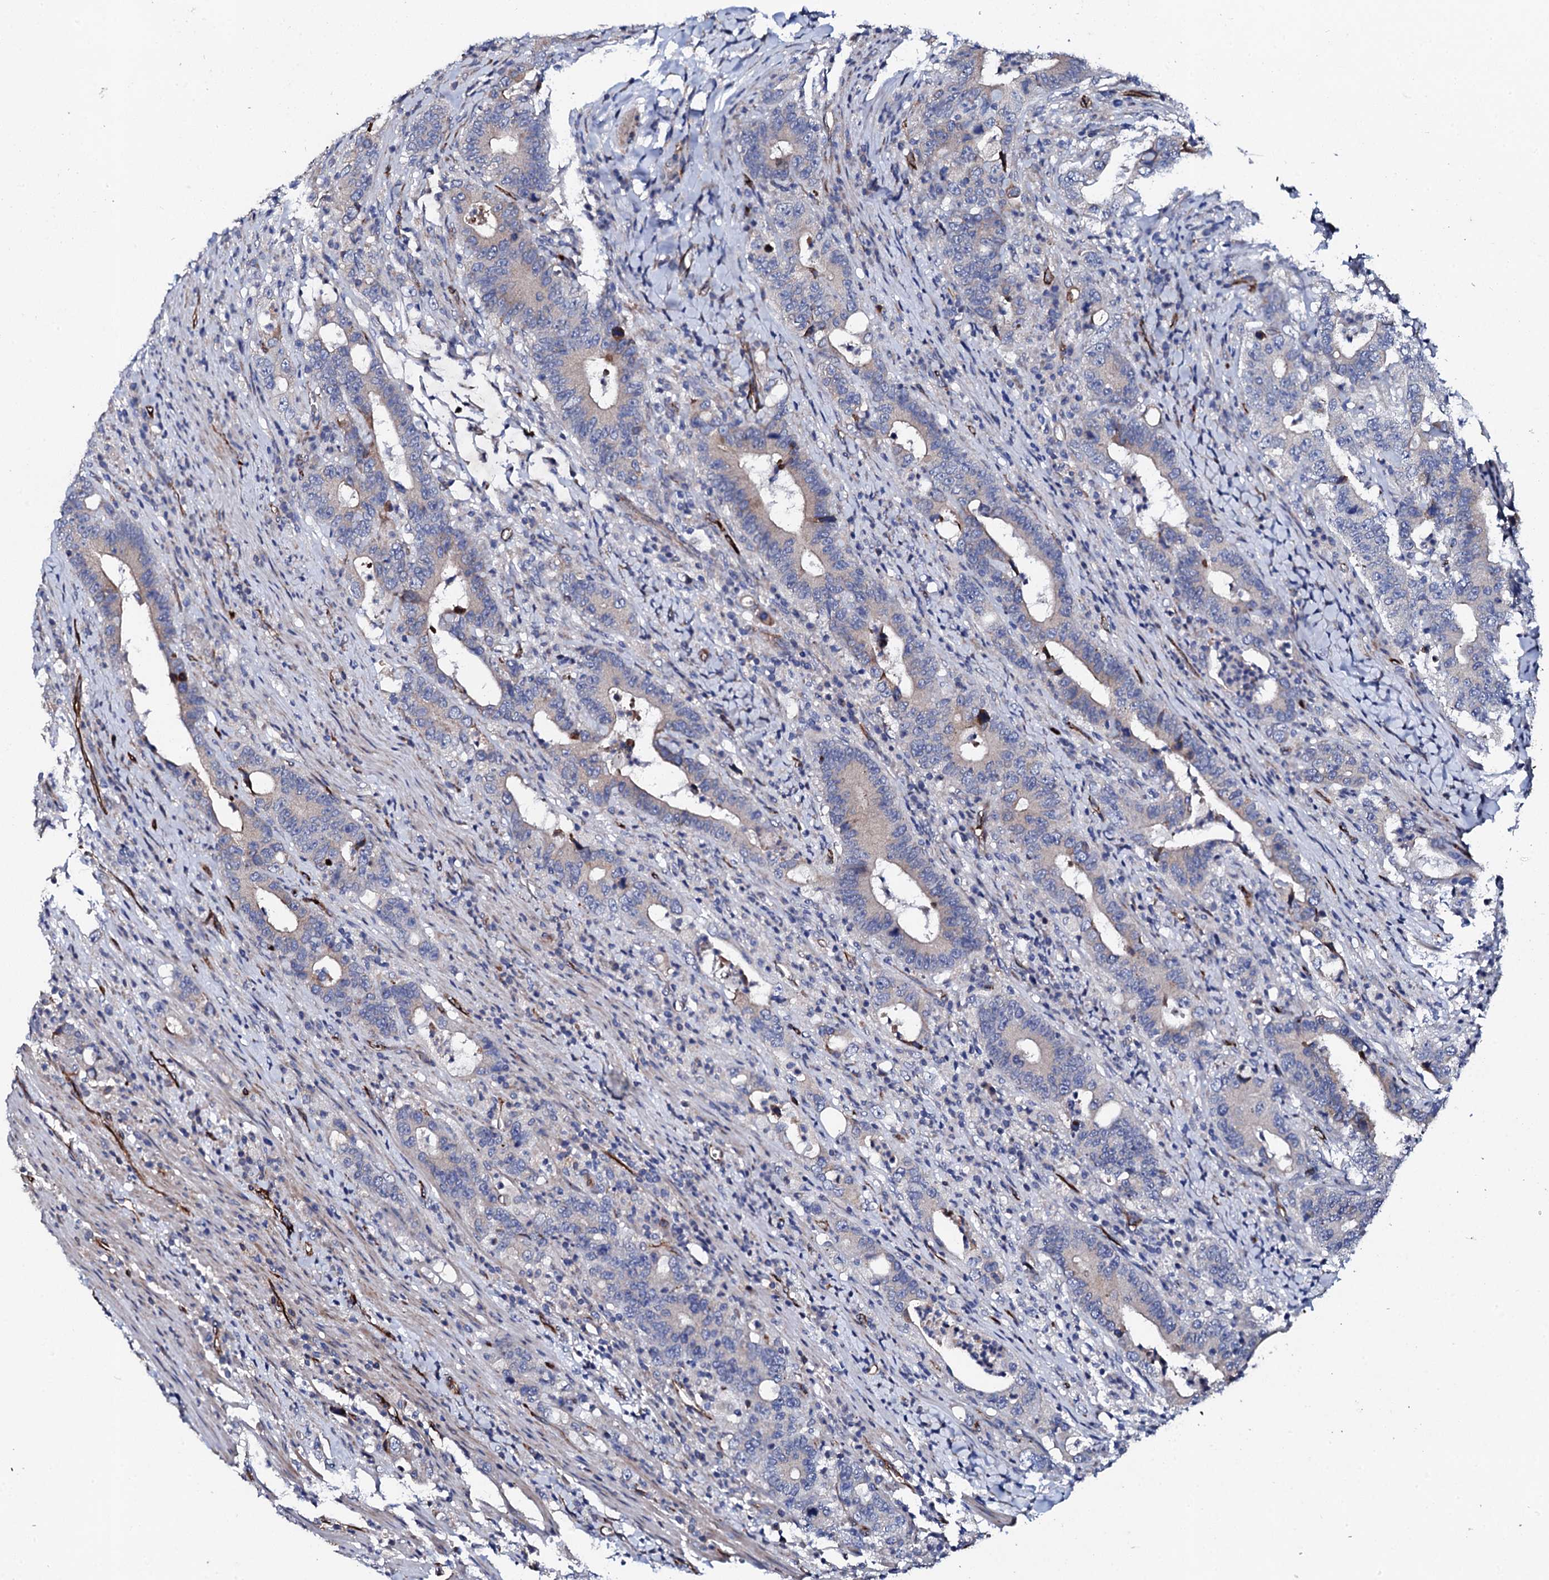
{"staining": {"intensity": "negative", "quantity": "none", "location": "none"}, "tissue": "colorectal cancer", "cell_type": "Tumor cells", "image_type": "cancer", "snomed": [{"axis": "morphology", "description": "Adenocarcinoma, NOS"}, {"axis": "topography", "description": "Colon"}], "caption": "Immunohistochemistry photomicrograph of neoplastic tissue: colorectal cancer (adenocarcinoma) stained with DAB (3,3'-diaminobenzidine) displays no significant protein staining in tumor cells. (Brightfield microscopy of DAB (3,3'-diaminobenzidine) immunohistochemistry (IHC) at high magnification).", "gene": "DBX1", "patient": {"sex": "female", "age": 75}}